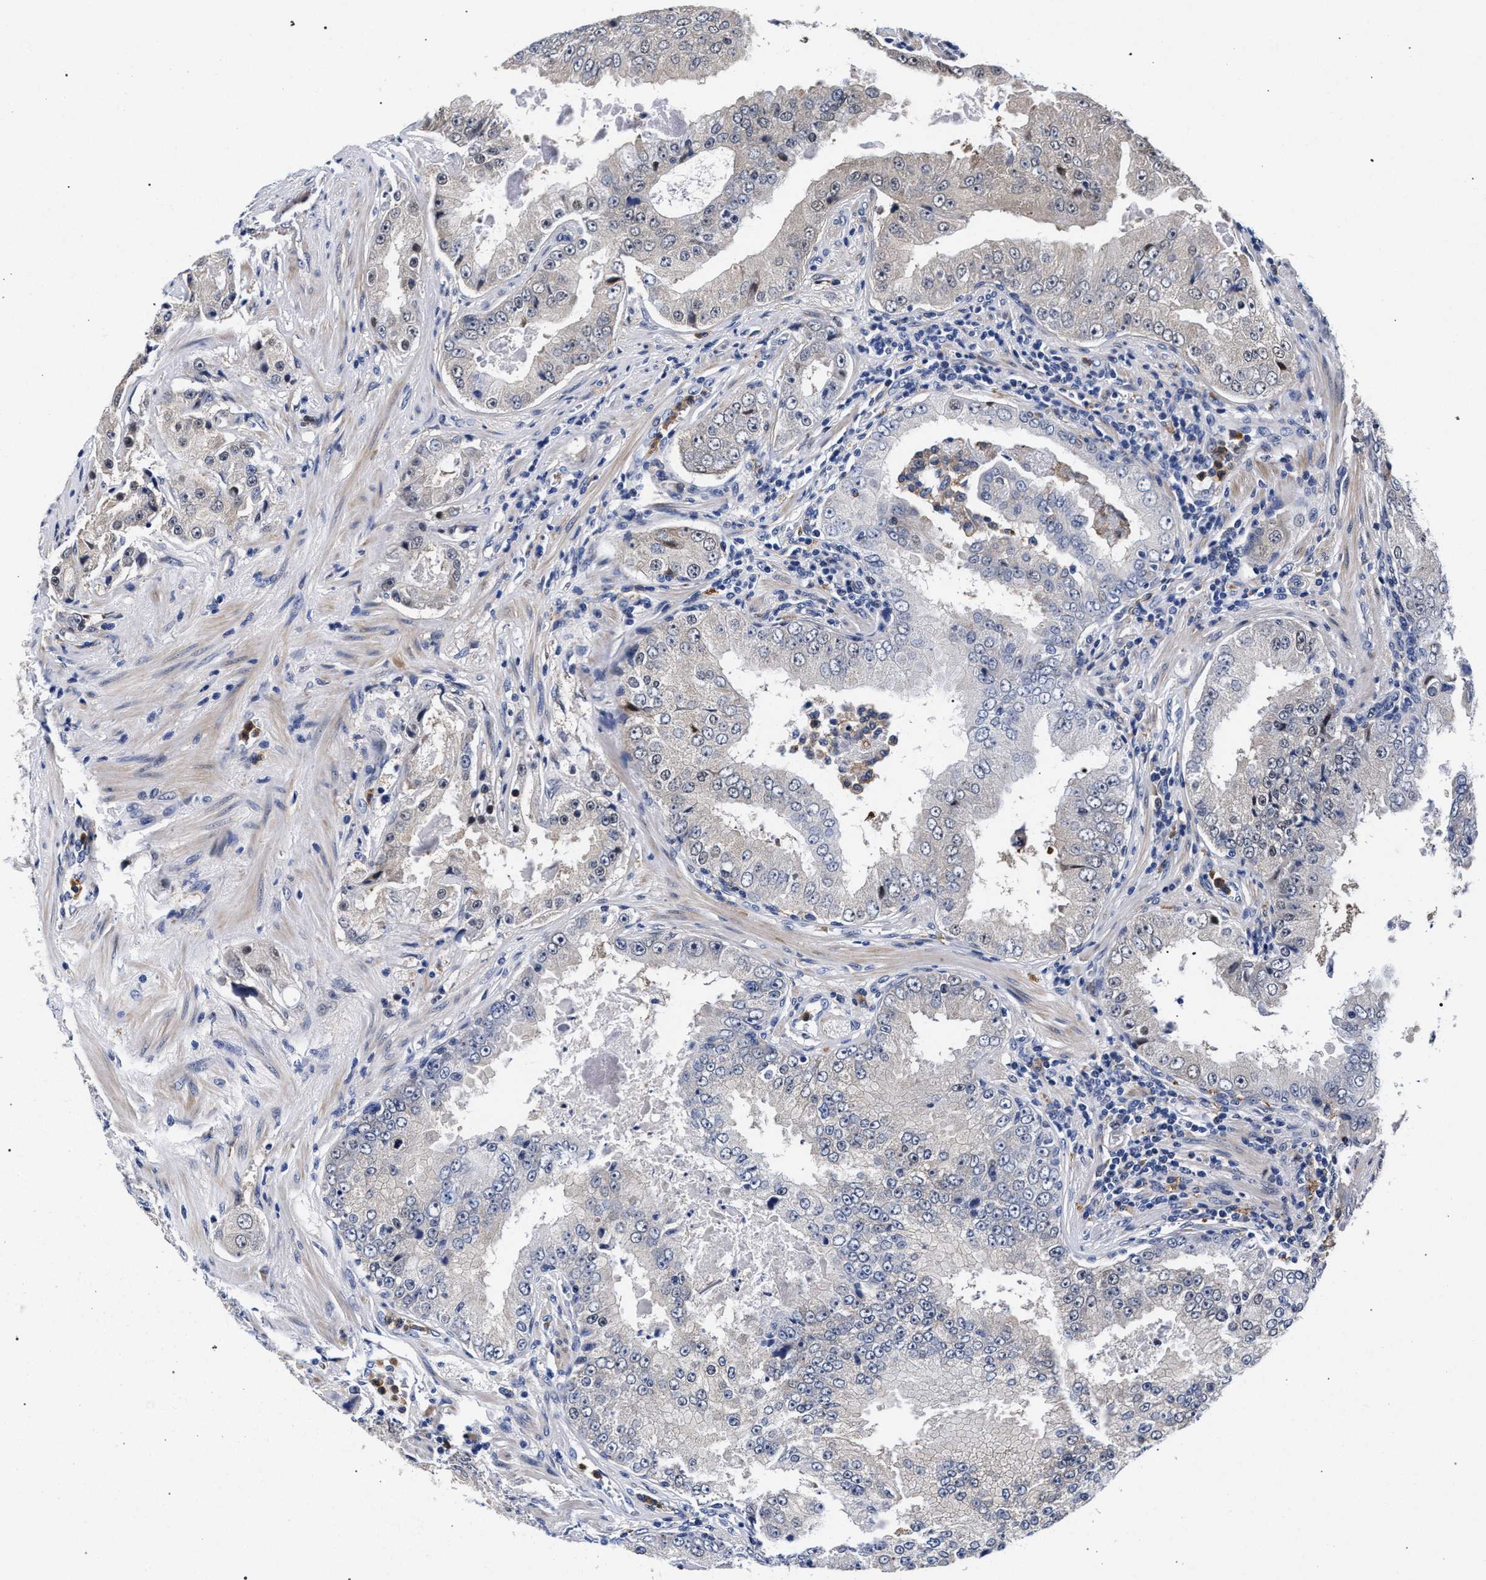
{"staining": {"intensity": "negative", "quantity": "none", "location": "none"}, "tissue": "prostate cancer", "cell_type": "Tumor cells", "image_type": "cancer", "snomed": [{"axis": "morphology", "description": "Adenocarcinoma, High grade"}, {"axis": "topography", "description": "Prostate"}], "caption": "This is a micrograph of immunohistochemistry (IHC) staining of adenocarcinoma (high-grade) (prostate), which shows no staining in tumor cells.", "gene": "ZNF462", "patient": {"sex": "male", "age": 73}}